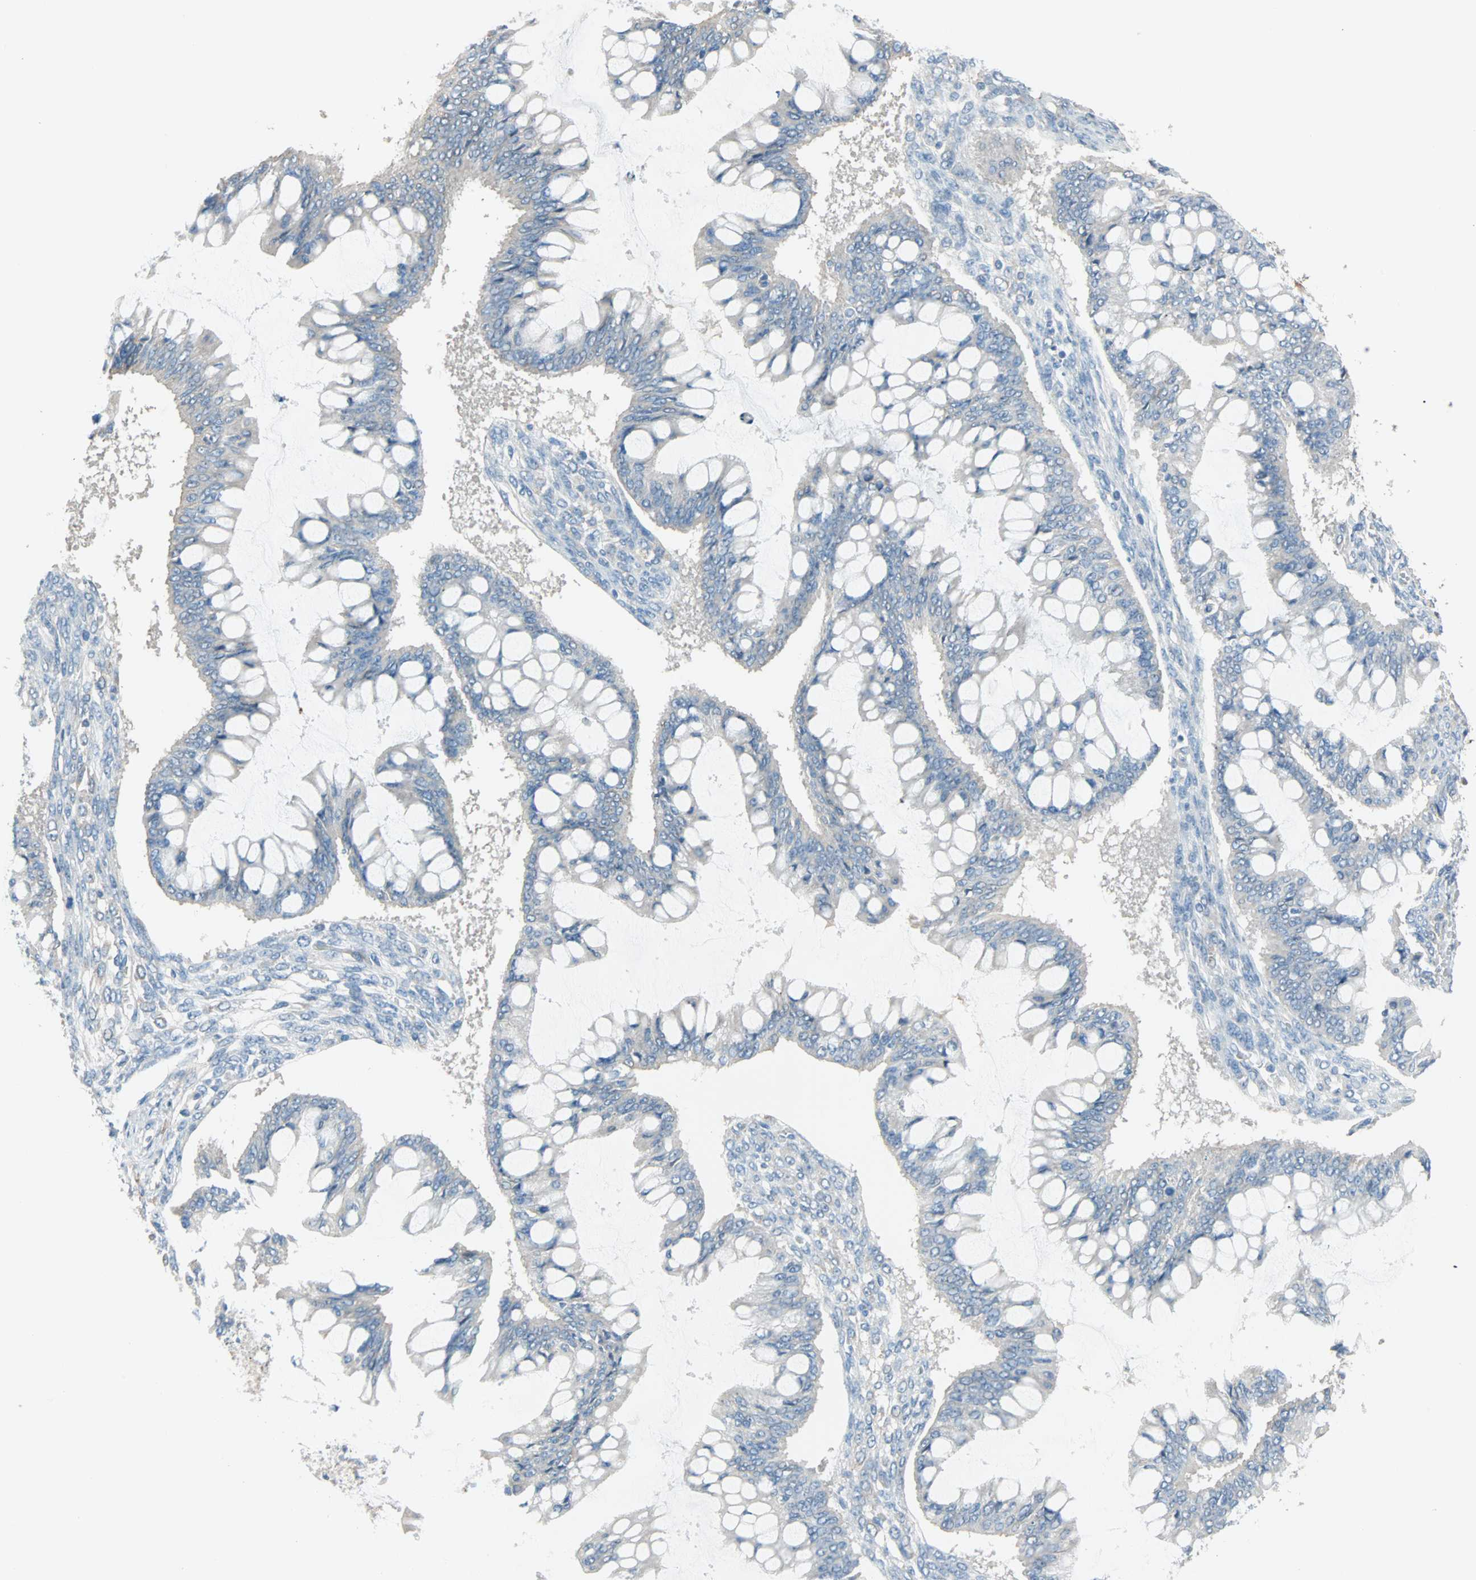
{"staining": {"intensity": "negative", "quantity": "none", "location": "none"}, "tissue": "ovarian cancer", "cell_type": "Tumor cells", "image_type": "cancer", "snomed": [{"axis": "morphology", "description": "Cystadenocarcinoma, mucinous, NOS"}, {"axis": "topography", "description": "Ovary"}], "caption": "DAB (3,3'-diaminobenzidine) immunohistochemical staining of human ovarian cancer (mucinous cystadenocarcinoma) exhibits no significant positivity in tumor cells.", "gene": "ACVRL1", "patient": {"sex": "female", "age": 73}}